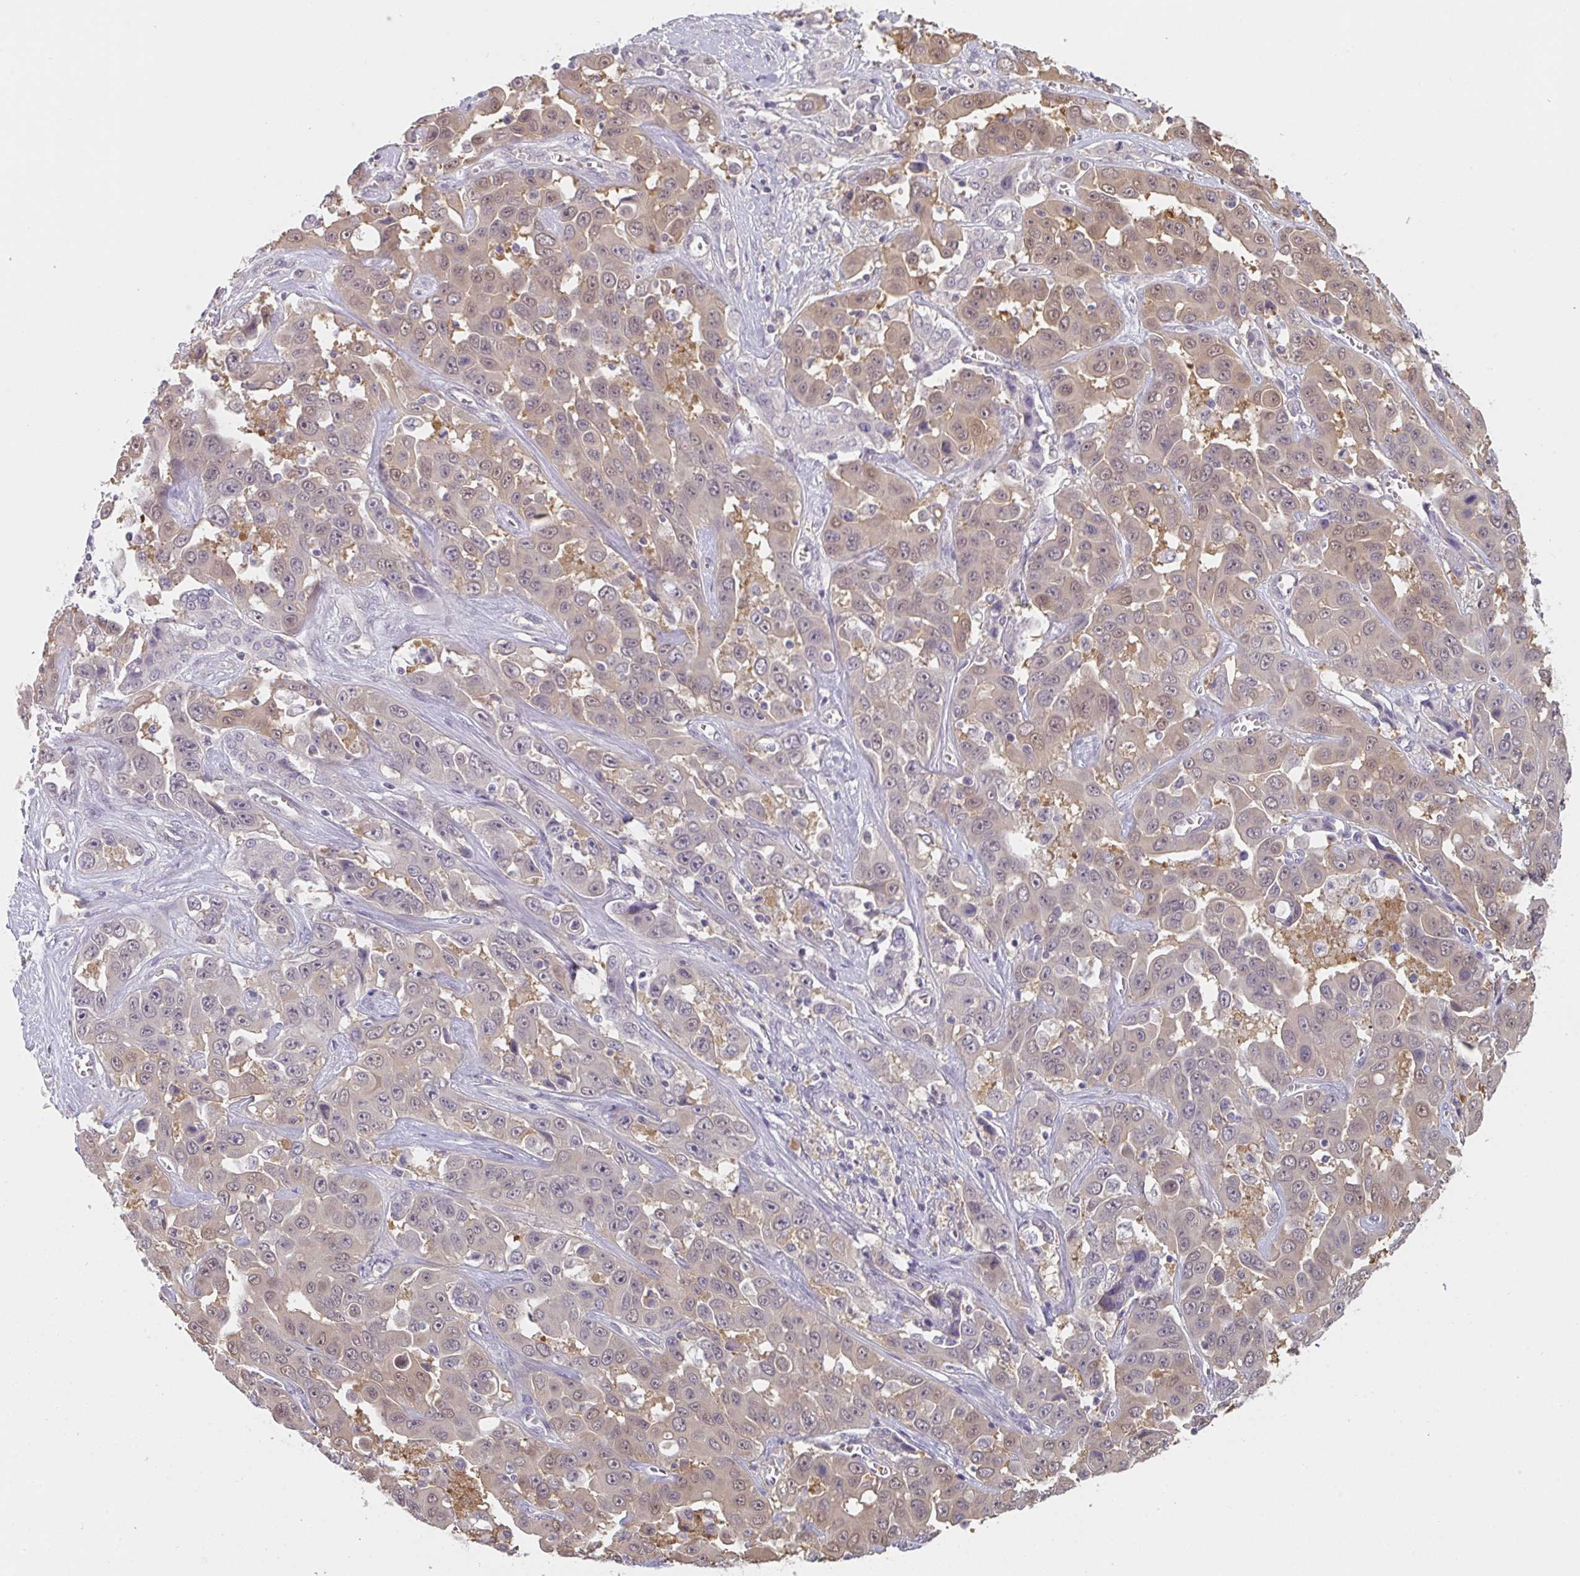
{"staining": {"intensity": "weak", "quantity": ">75%", "location": "cytoplasmic/membranous"}, "tissue": "liver cancer", "cell_type": "Tumor cells", "image_type": "cancer", "snomed": [{"axis": "morphology", "description": "Cholangiocarcinoma"}, {"axis": "topography", "description": "Liver"}], "caption": "Protein staining demonstrates weak cytoplasmic/membranous positivity in approximately >75% of tumor cells in cholangiocarcinoma (liver).", "gene": "GSDMB", "patient": {"sex": "female", "age": 52}}